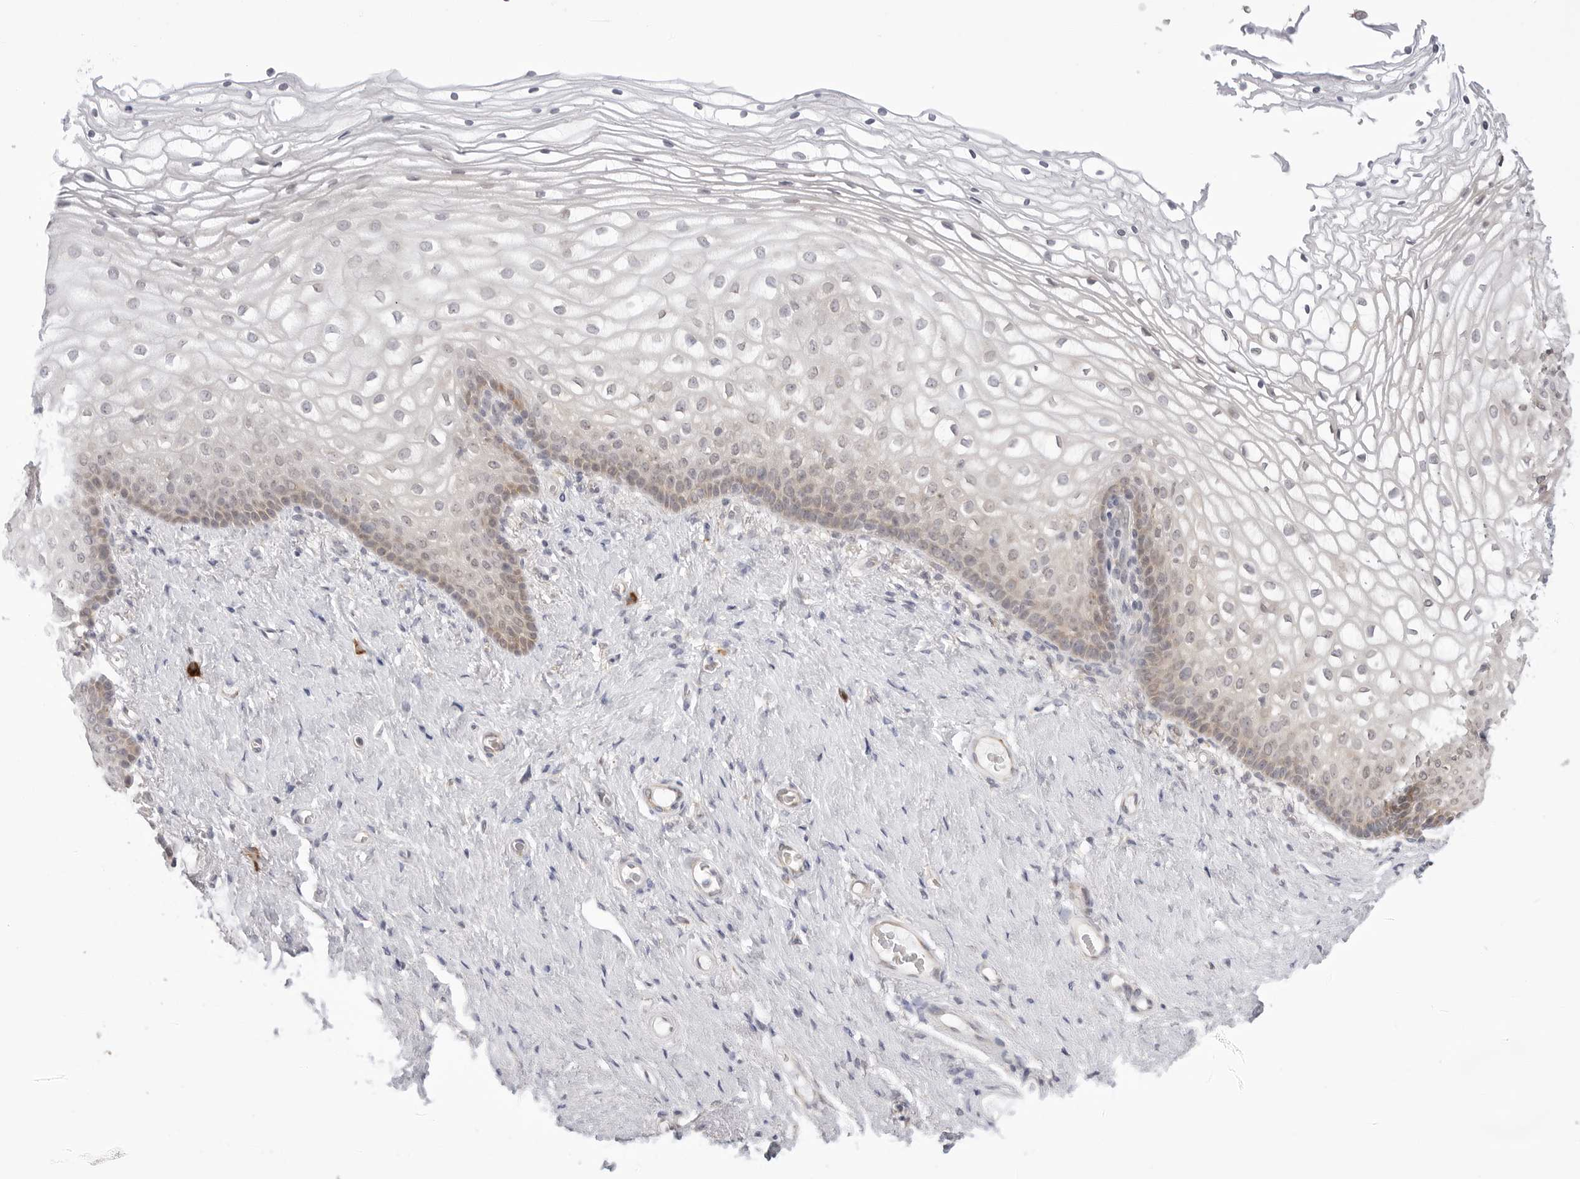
{"staining": {"intensity": "weak", "quantity": "<25%", "location": "cytoplasmic/membranous"}, "tissue": "vagina", "cell_type": "Squamous epithelial cells", "image_type": "normal", "snomed": [{"axis": "morphology", "description": "Normal tissue, NOS"}, {"axis": "topography", "description": "Vagina"}], "caption": "Immunohistochemical staining of unremarkable human vagina reveals no significant staining in squamous epithelial cells.", "gene": "RPN1", "patient": {"sex": "female", "age": 60}}